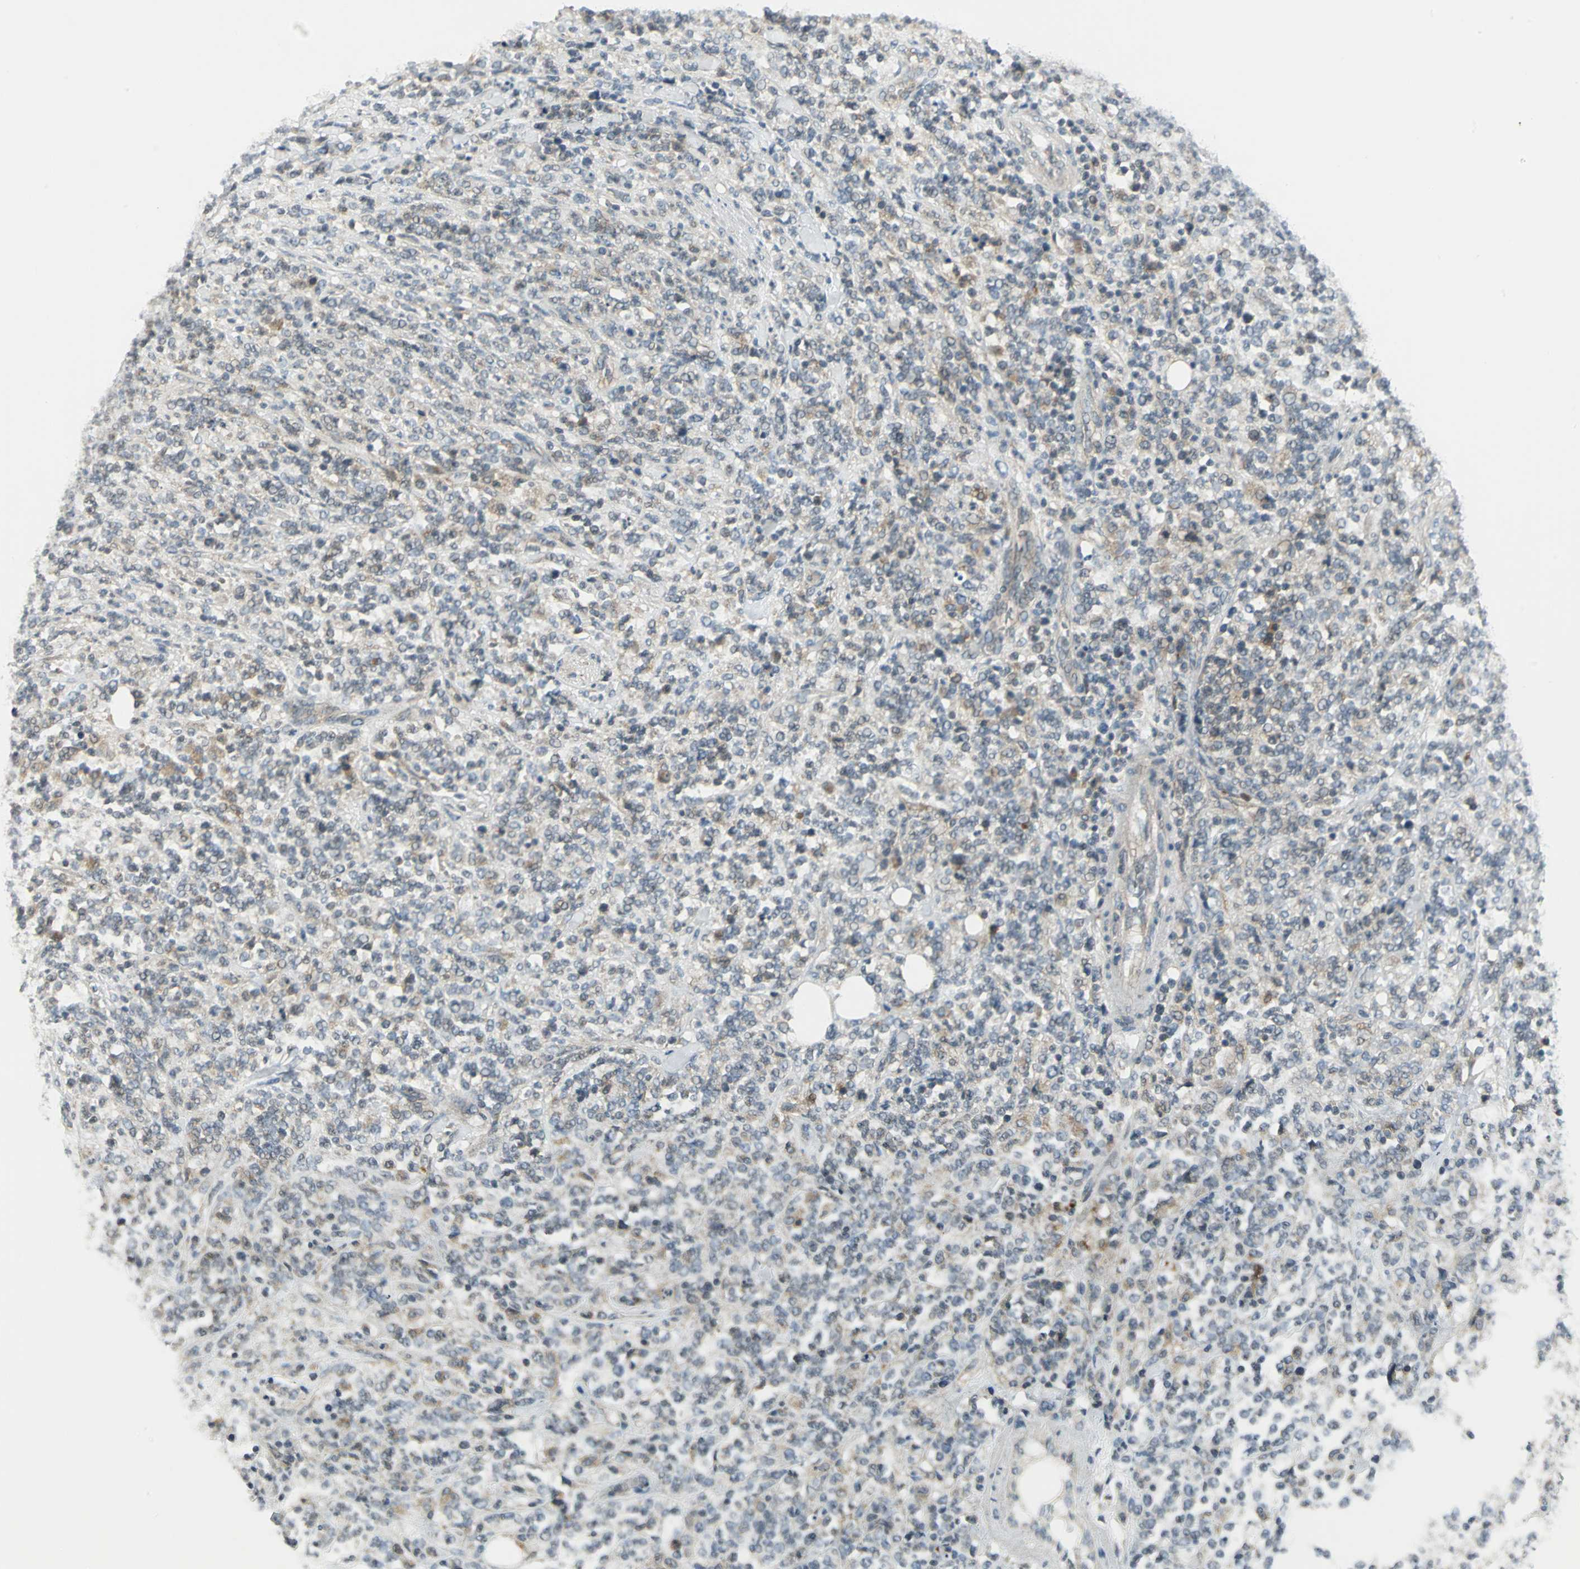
{"staining": {"intensity": "weak", "quantity": ">75%", "location": "cytoplasmic/membranous"}, "tissue": "lymphoma", "cell_type": "Tumor cells", "image_type": "cancer", "snomed": [{"axis": "morphology", "description": "Malignant lymphoma, non-Hodgkin's type, High grade"}, {"axis": "topography", "description": "Soft tissue"}], "caption": "Lymphoma stained for a protein (brown) displays weak cytoplasmic/membranous positive expression in approximately >75% of tumor cells.", "gene": "MAPK8IP3", "patient": {"sex": "male", "age": 18}}